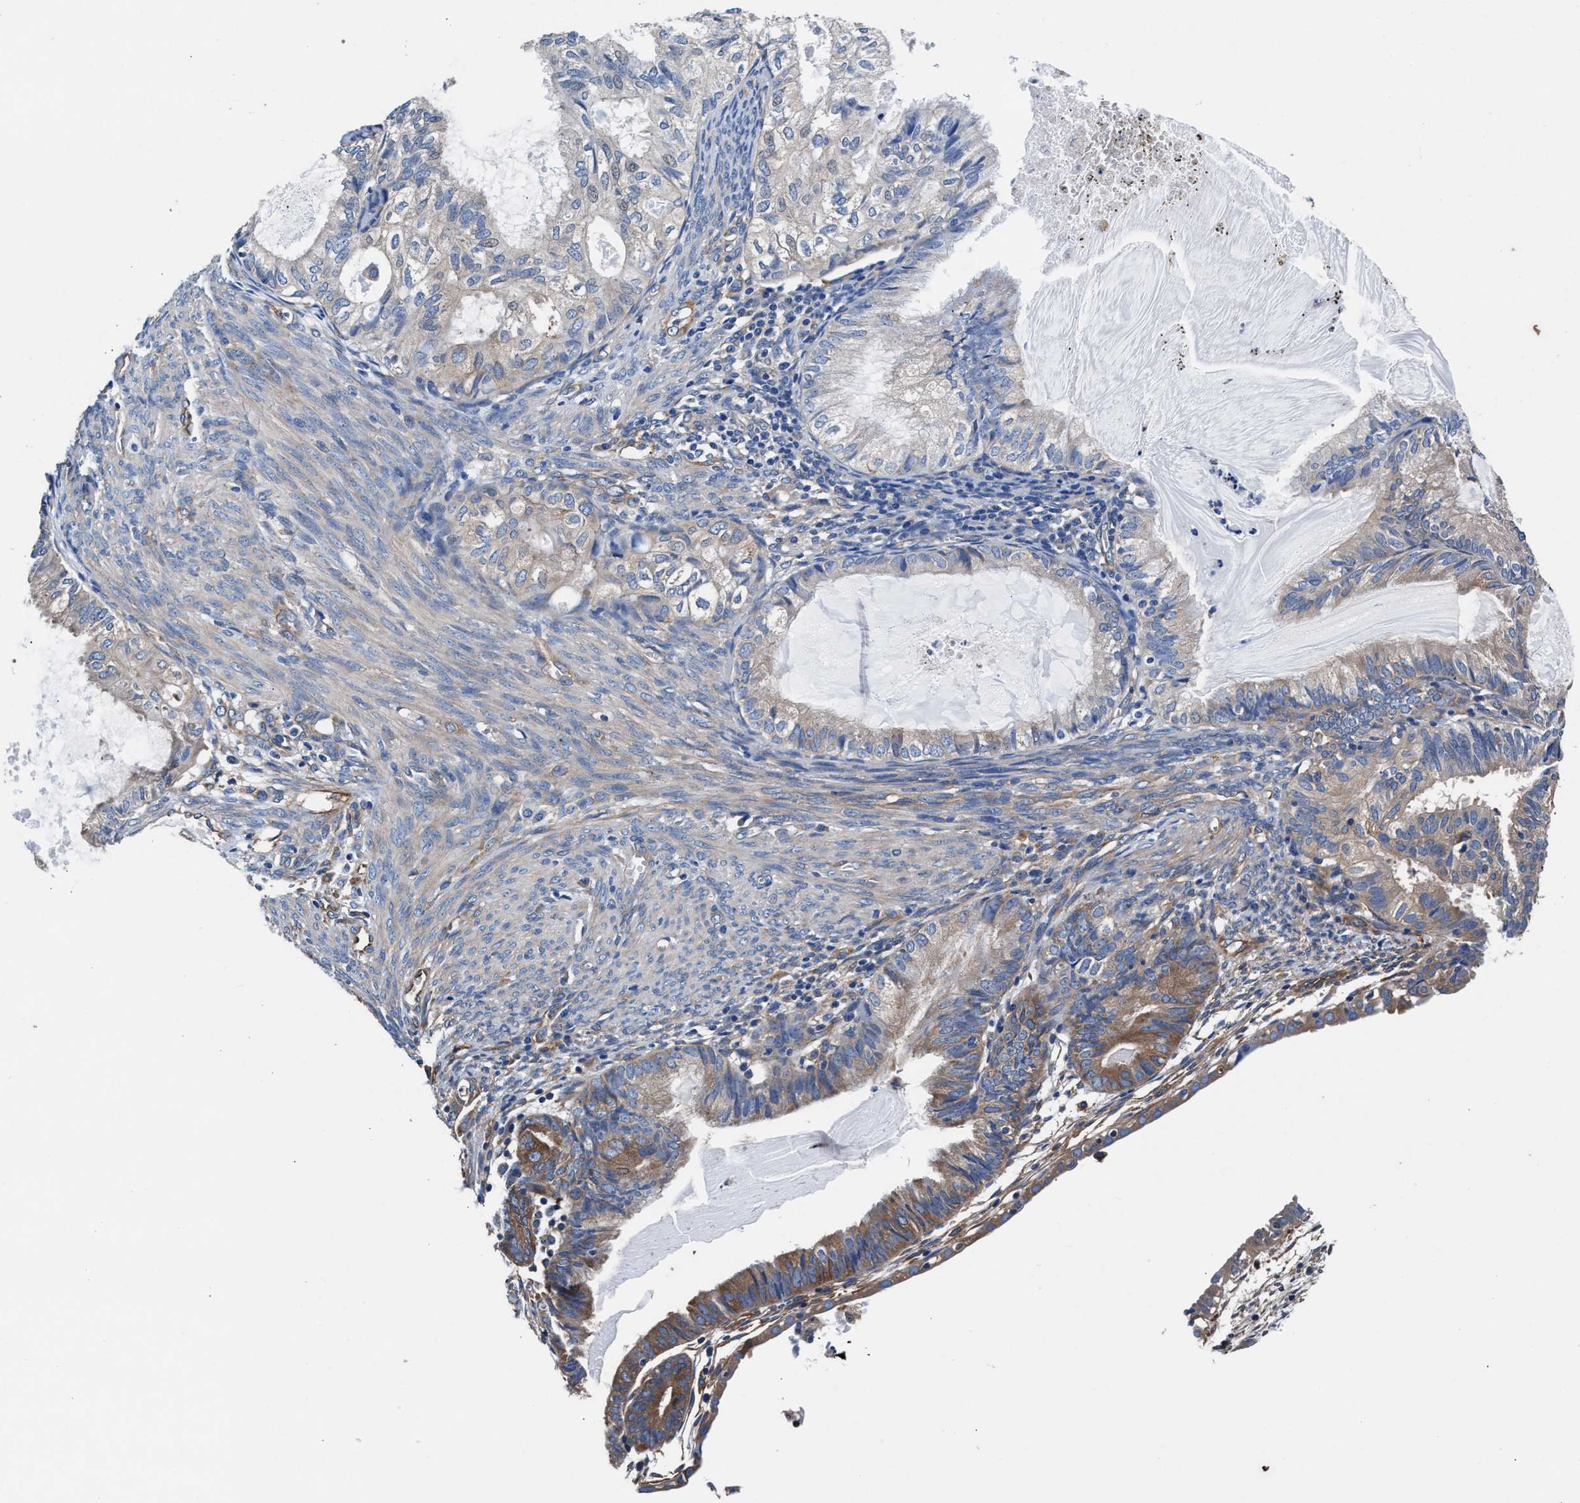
{"staining": {"intensity": "moderate", "quantity": "<25%", "location": "cytoplasmic/membranous"}, "tissue": "cervical cancer", "cell_type": "Tumor cells", "image_type": "cancer", "snomed": [{"axis": "morphology", "description": "Normal tissue, NOS"}, {"axis": "morphology", "description": "Adenocarcinoma, NOS"}, {"axis": "topography", "description": "Cervix"}, {"axis": "topography", "description": "Endometrium"}], "caption": "Tumor cells show moderate cytoplasmic/membranous positivity in approximately <25% of cells in cervical adenocarcinoma. Nuclei are stained in blue.", "gene": "SH3GL1", "patient": {"sex": "female", "age": 86}}